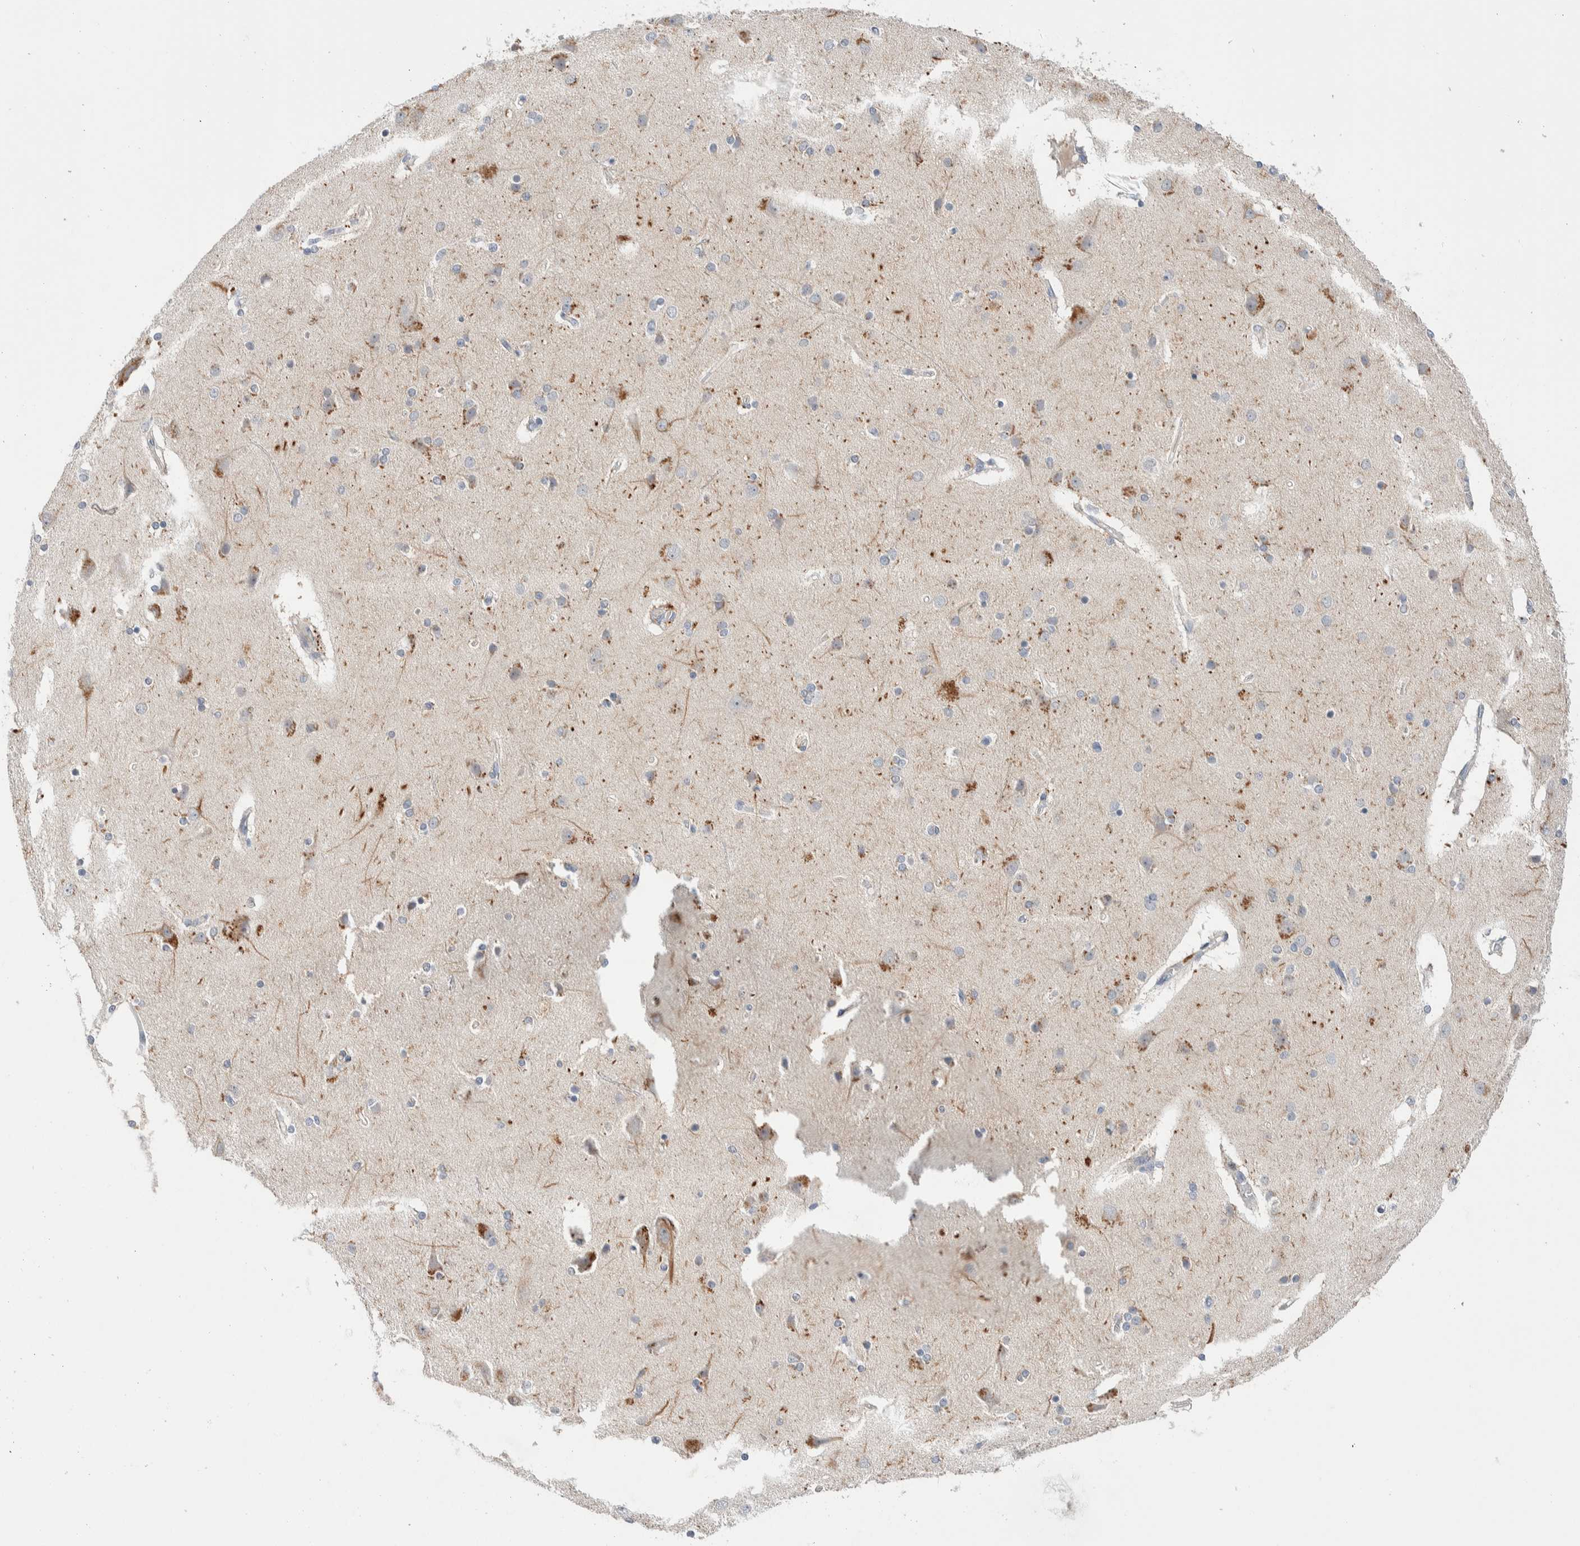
{"staining": {"intensity": "negative", "quantity": "none", "location": "none"}, "tissue": "cerebral cortex", "cell_type": "Endothelial cells", "image_type": "normal", "snomed": [{"axis": "morphology", "description": "Normal tissue, NOS"}, {"axis": "topography", "description": "Cerebral cortex"}], "caption": "Endothelial cells are negative for protein expression in normal human cerebral cortex. (Immunohistochemistry (ihc), brightfield microscopy, high magnification).", "gene": "DNAJB6", "patient": {"sex": "female", "age": 54}}